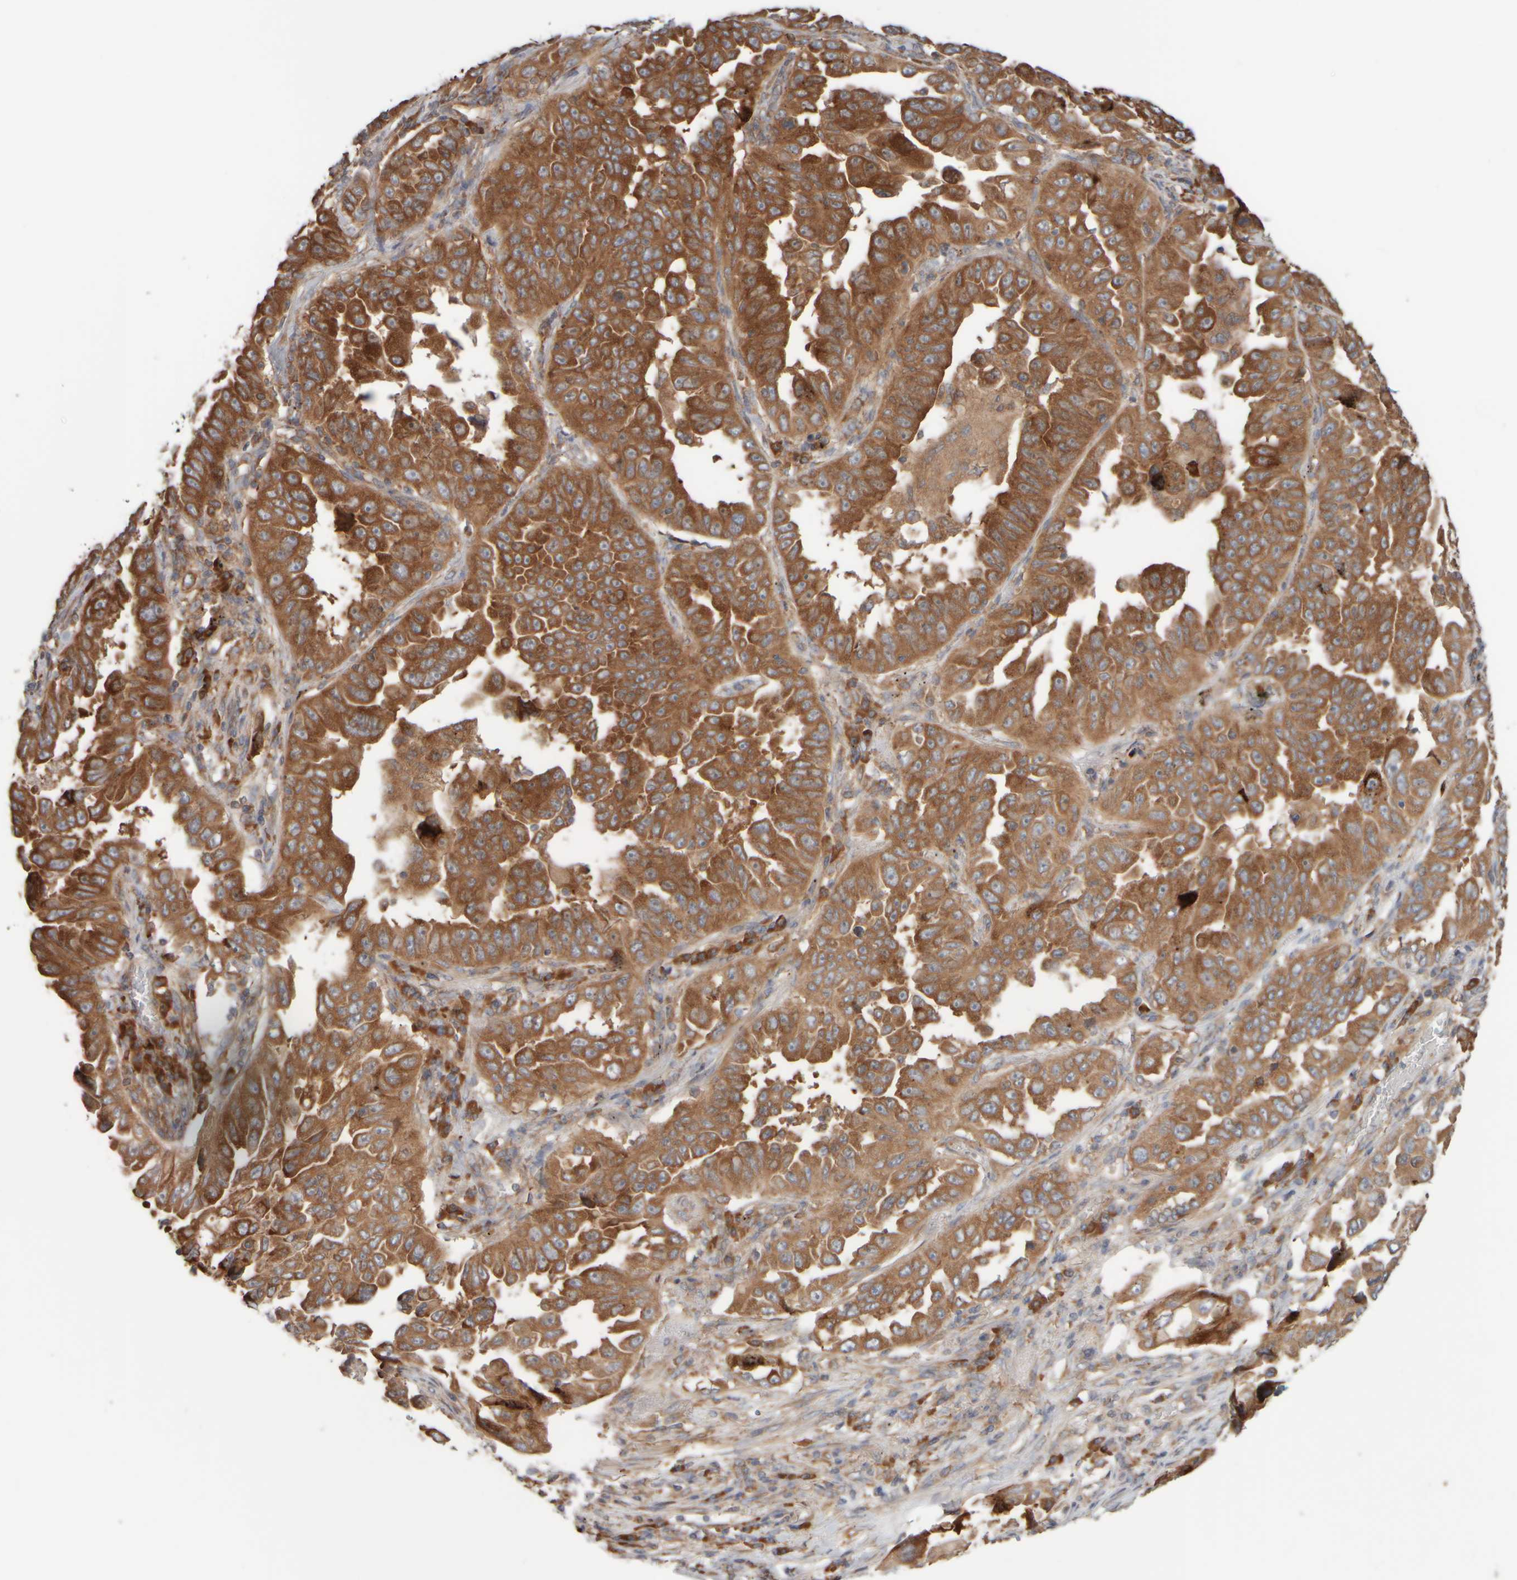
{"staining": {"intensity": "strong", "quantity": ">75%", "location": "cytoplasmic/membranous"}, "tissue": "lung cancer", "cell_type": "Tumor cells", "image_type": "cancer", "snomed": [{"axis": "morphology", "description": "Adenocarcinoma, NOS"}, {"axis": "topography", "description": "Lung"}], "caption": "Lung cancer tissue demonstrates strong cytoplasmic/membranous expression in approximately >75% of tumor cells, visualized by immunohistochemistry.", "gene": "EIF2B3", "patient": {"sex": "female", "age": 51}}